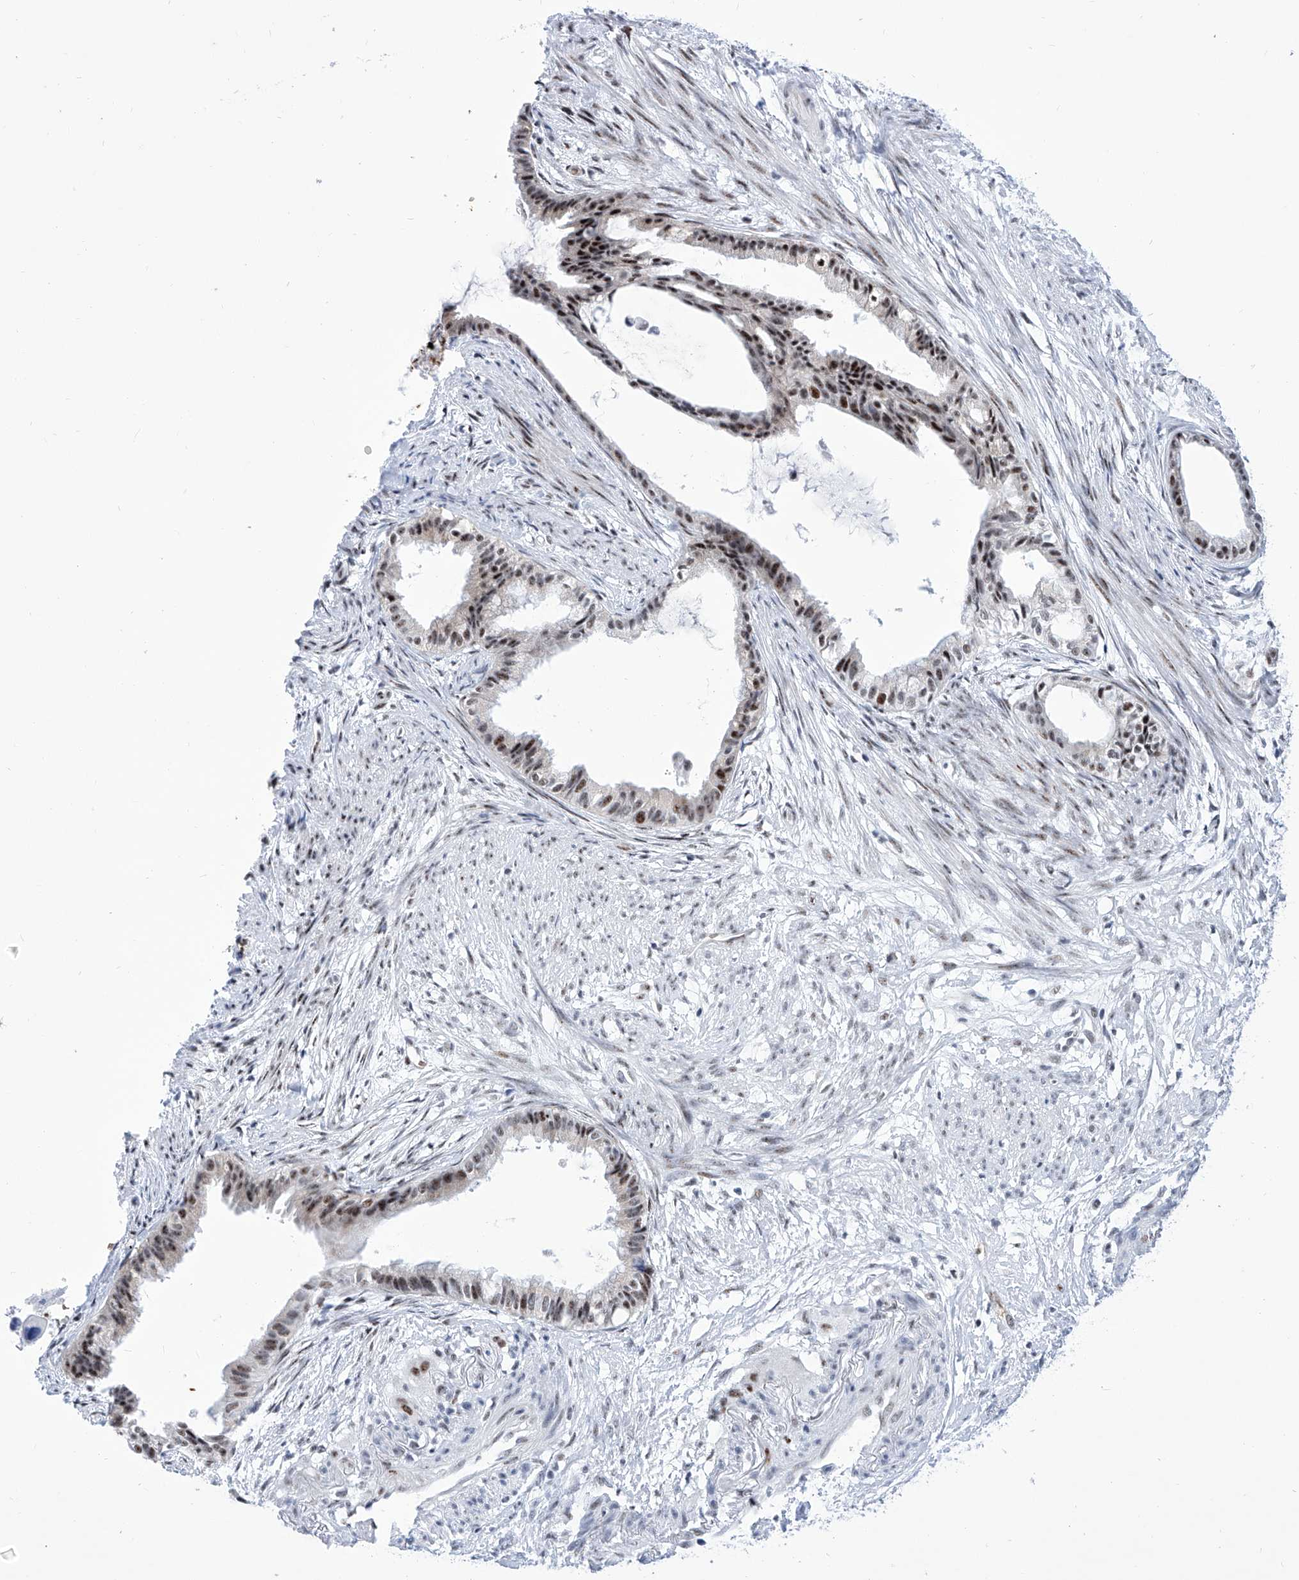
{"staining": {"intensity": "strong", "quantity": "25%-75%", "location": "nuclear"}, "tissue": "cervical cancer", "cell_type": "Tumor cells", "image_type": "cancer", "snomed": [{"axis": "morphology", "description": "Normal tissue, NOS"}, {"axis": "morphology", "description": "Adenocarcinoma, NOS"}, {"axis": "topography", "description": "Cervix"}, {"axis": "topography", "description": "Endometrium"}], "caption": "IHC of human cervical adenocarcinoma demonstrates high levels of strong nuclear expression in approximately 25%-75% of tumor cells.", "gene": "SART1", "patient": {"sex": "female", "age": 86}}